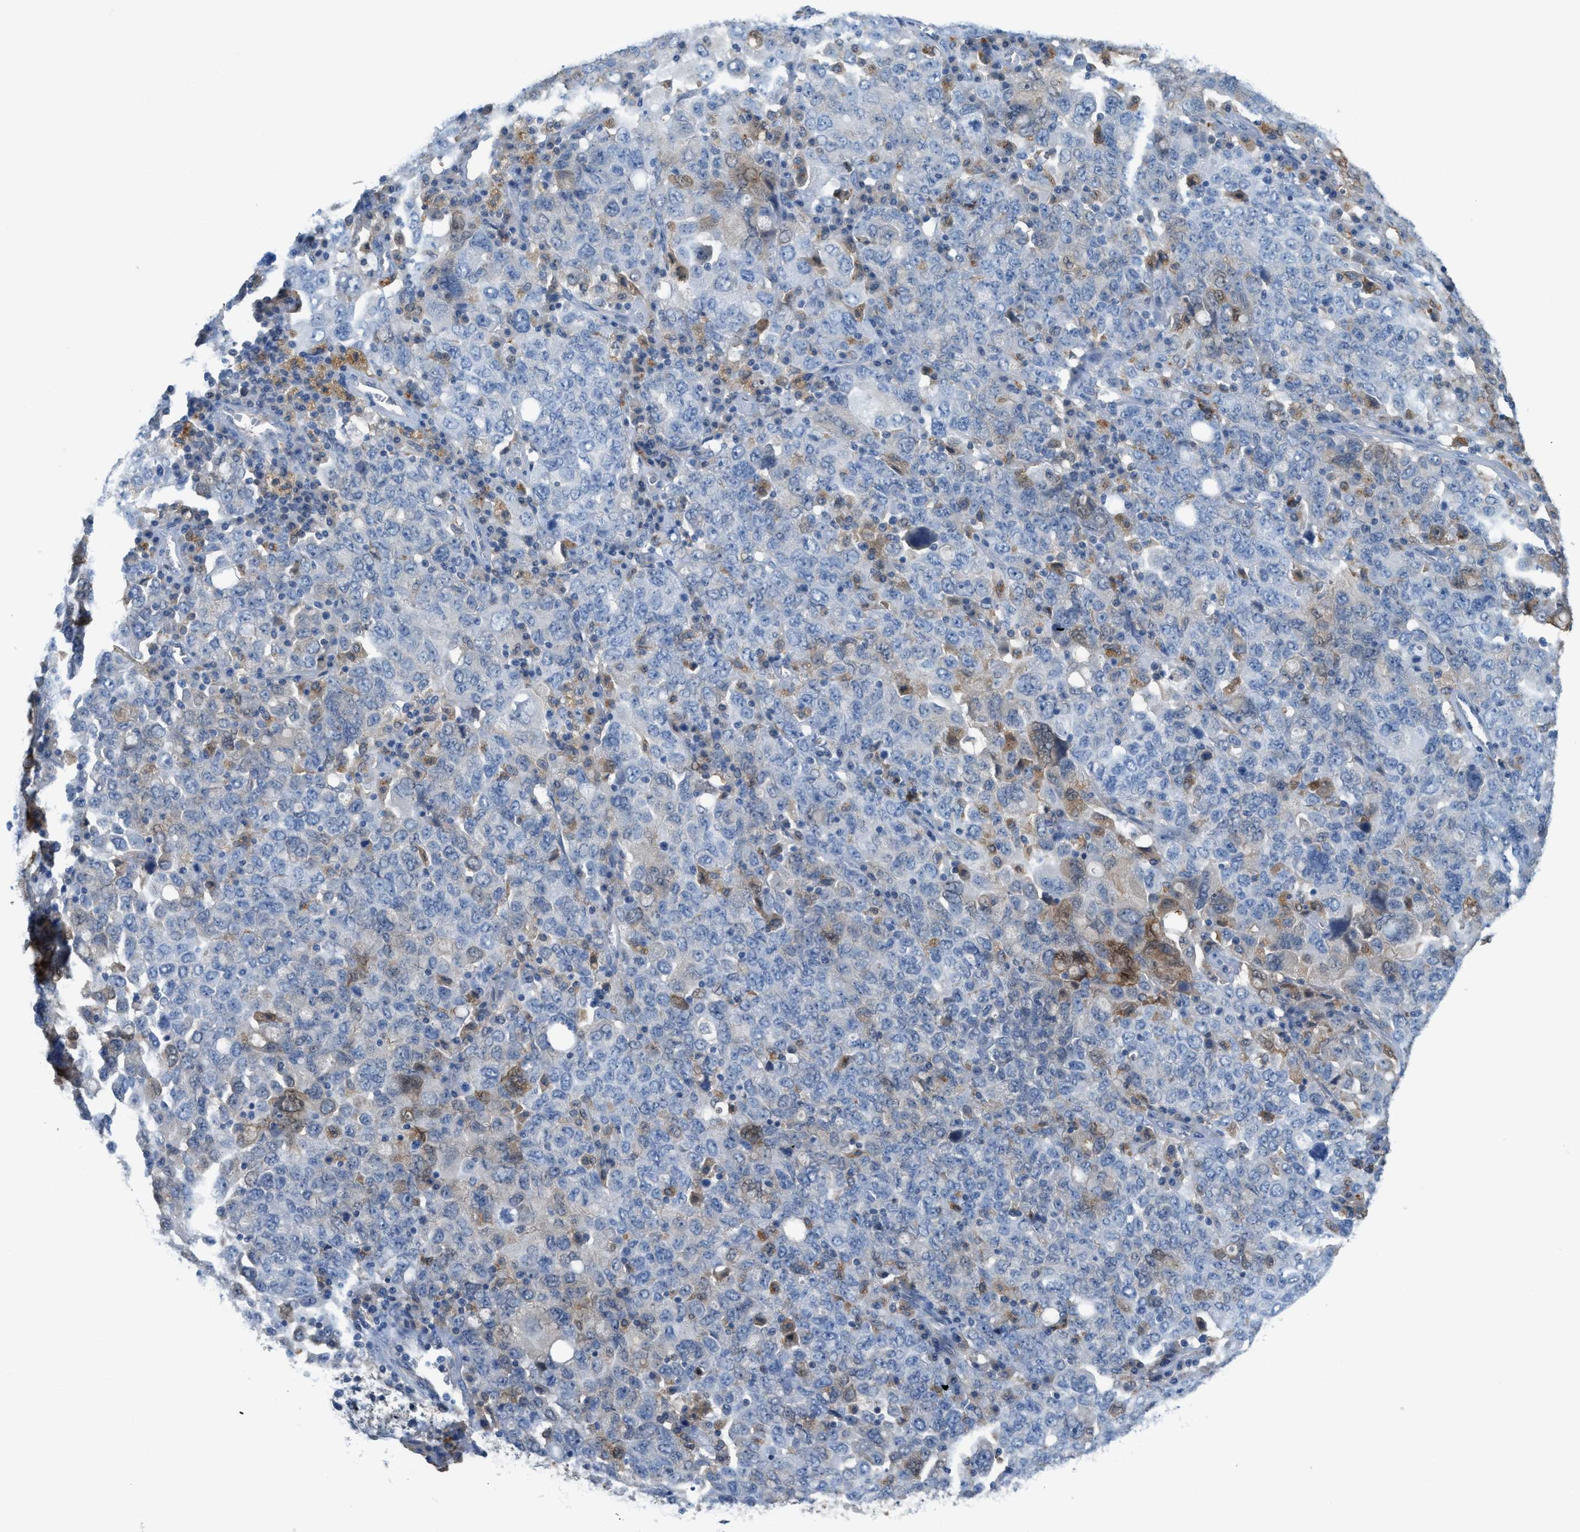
{"staining": {"intensity": "negative", "quantity": "none", "location": "none"}, "tissue": "ovarian cancer", "cell_type": "Tumor cells", "image_type": "cancer", "snomed": [{"axis": "morphology", "description": "Carcinoma, endometroid"}, {"axis": "topography", "description": "Ovary"}], "caption": "Tumor cells show no significant expression in ovarian cancer.", "gene": "CSTB", "patient": {"sex": "female", "age": 62}}